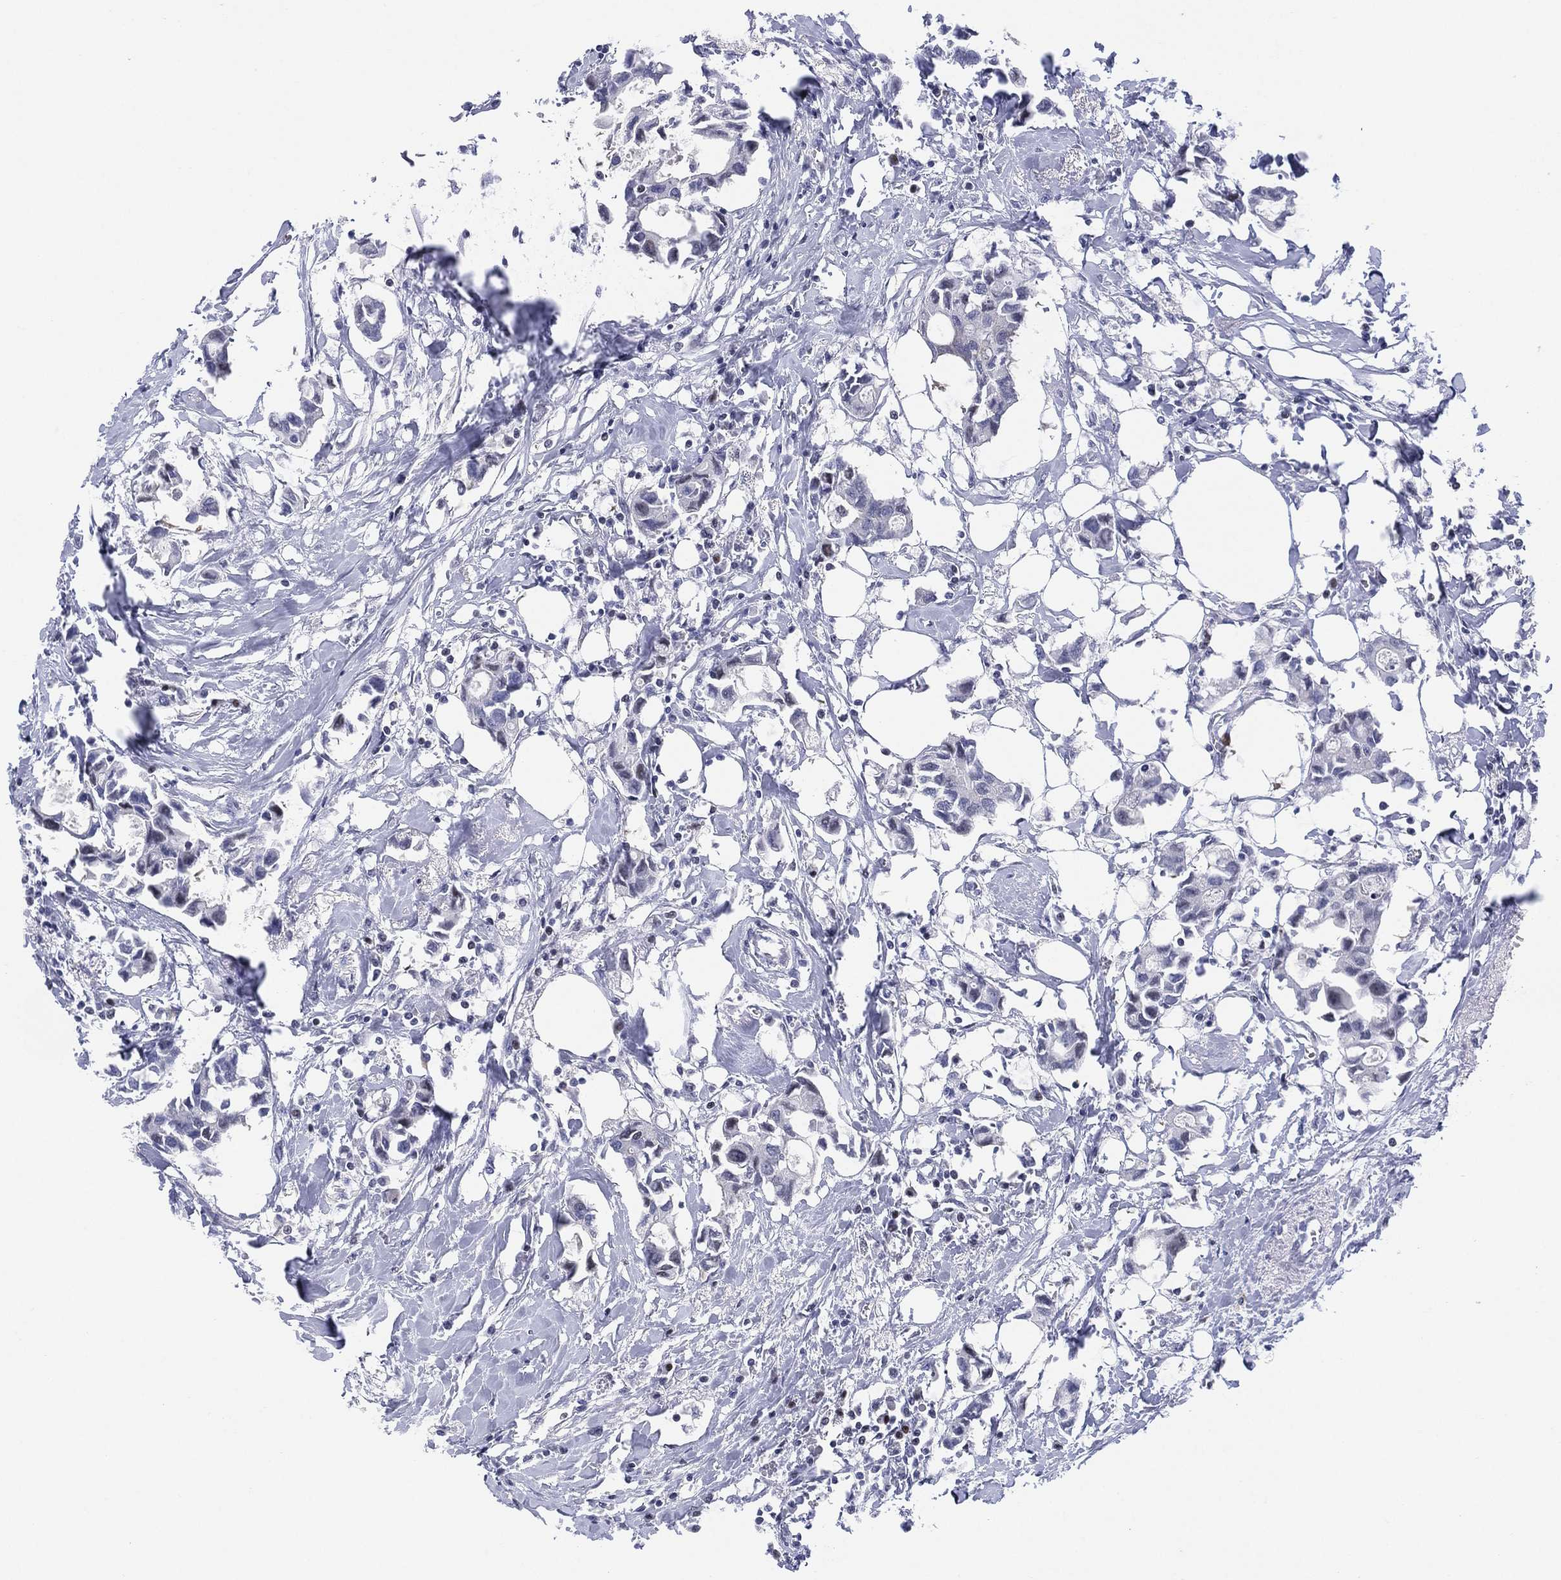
{"staining": {"intensity": "negative", "quantity": "none", "location": "none"}, "tissue": "breast cancer", "cell_type": "Tumor cells", "image_type": "cancer", "snomed": [{"axis": "morphology", "description": "Duct carcinoma"}, {"axis": "topography", "description": "Breast"}], "caption": "The histopathology image displays no staining of tumor cells in infiltrating ductal carcinoma (breast).", "gene": "SLC4A4", "patient": {"sex": "female", "age": 83}}